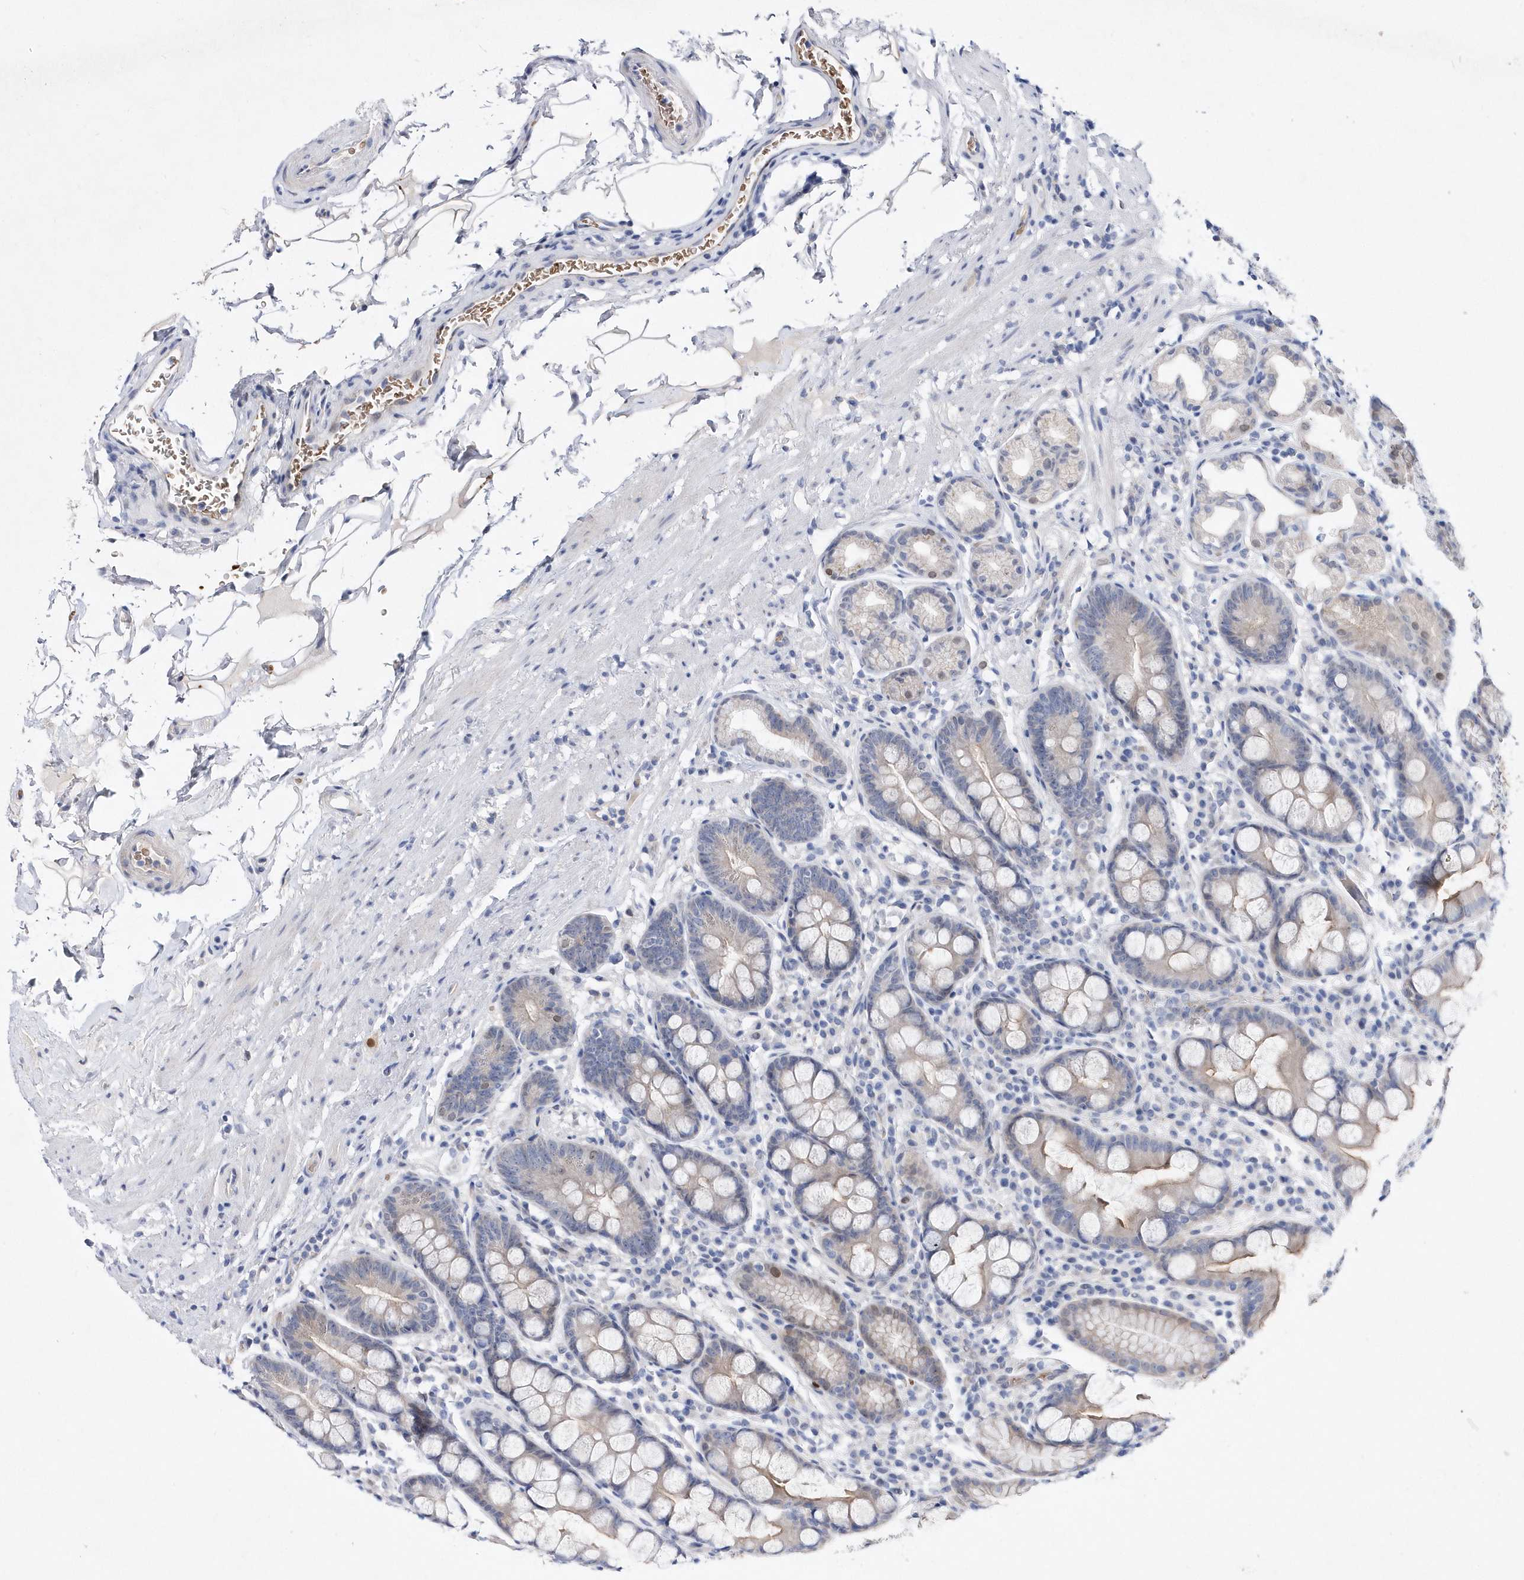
{"staining": {"intensity": "weak", "quantity": "<25%", "location": "nuclear"}, "tissue": "stomach", "cell_type": "Glandular cells", "image_type": "normal", "snomed": [{"axis": "morphology", "description": "Normal tissue, NOS"}, {"axis": "topography", "description": "Stomach, lower"}], "caption": "Glandular cells show no significant protein staining in unremarkable stomach.", "gene": "ZNF875", "patient": {"sex": "male", "age": 52}}